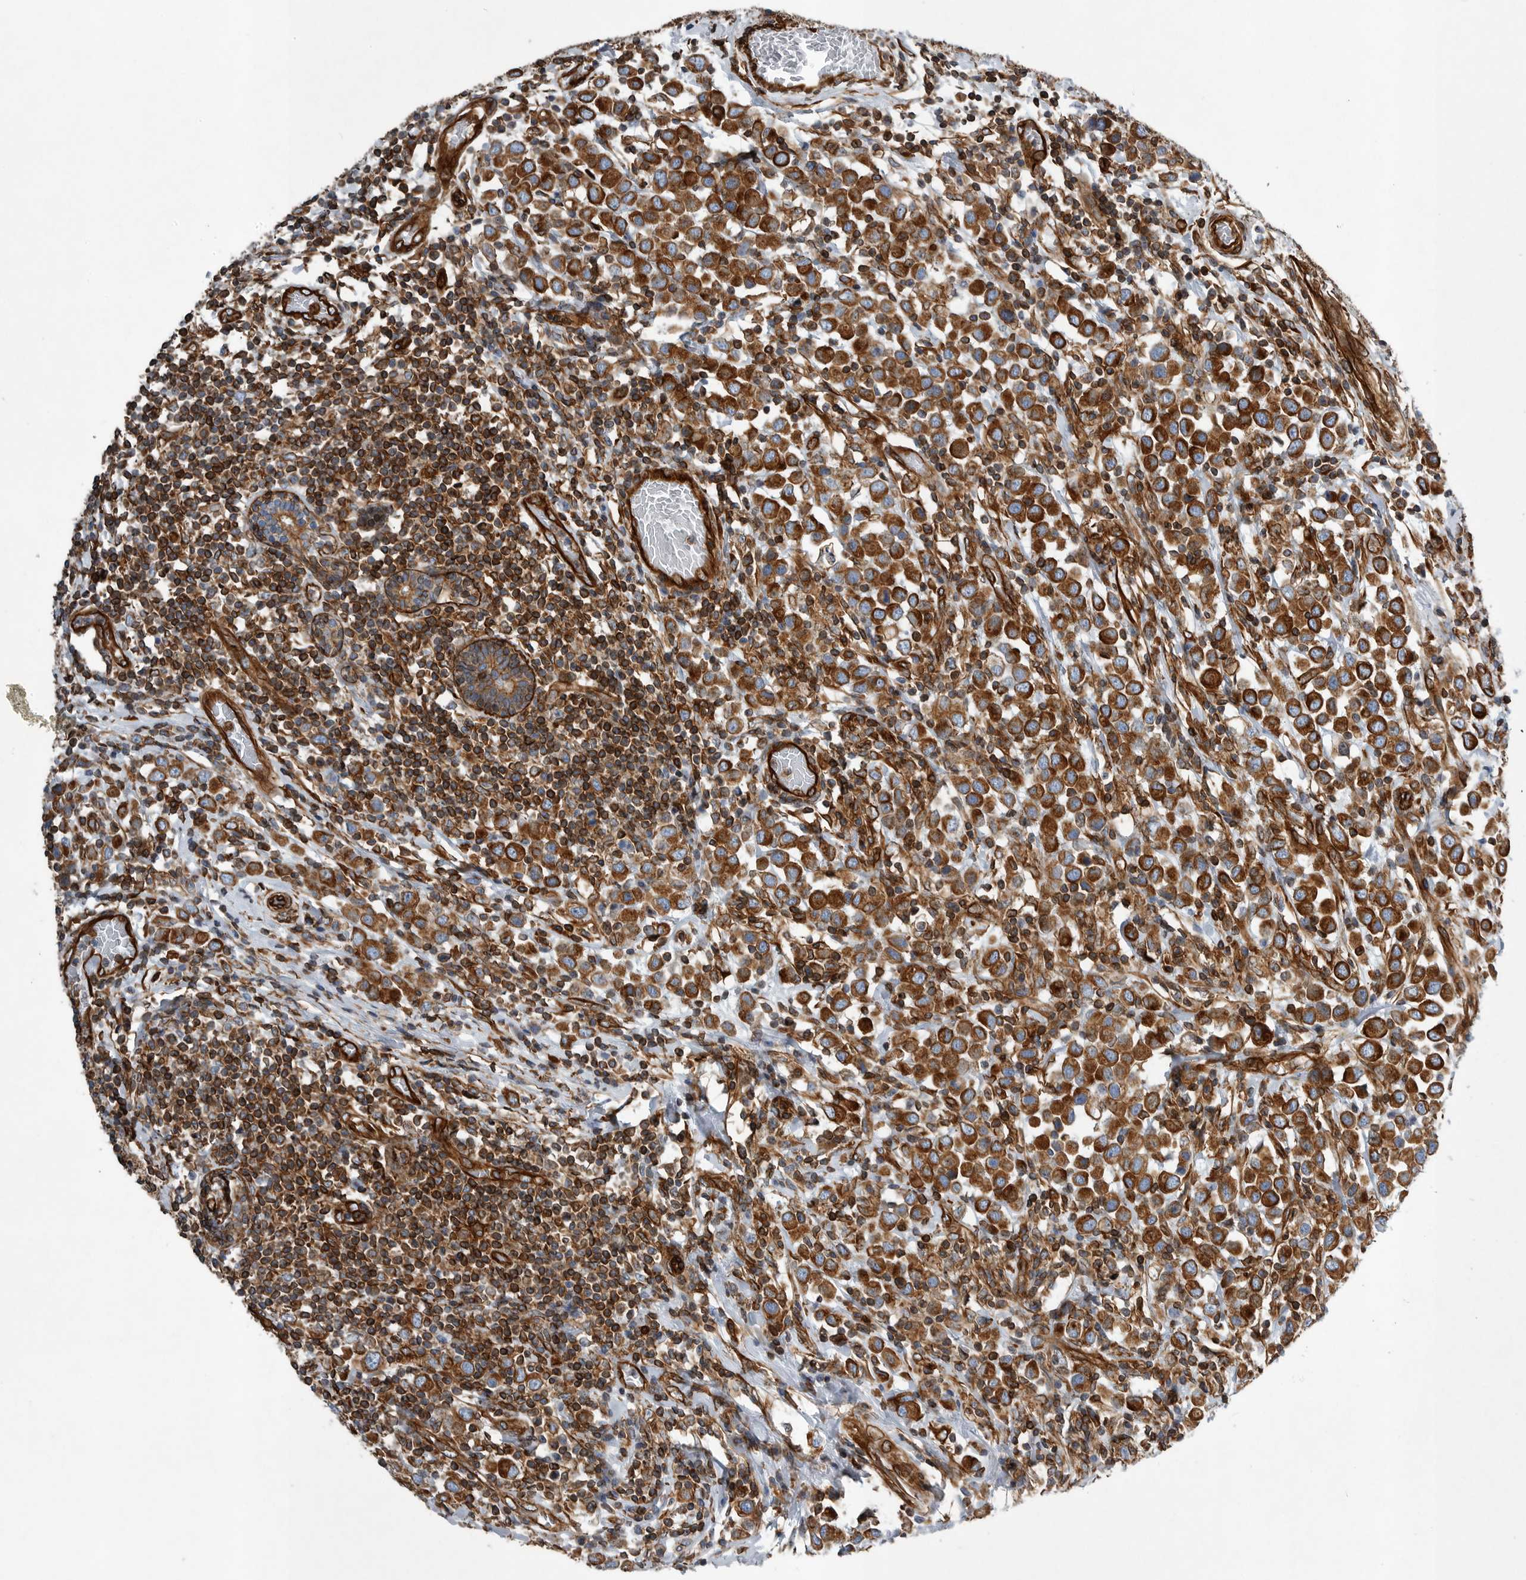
{"staining": {"intensity": "strong", "quantity": ">75%", "location": "cytoplasmic/membranous"}, "tissue": "breast cancer", "cell_type": "Tumor cells", "image_type": "cancer", "snomed": [{"axis": "morphology", "description": "Duct carcinoma"}, {"axis": "topography", "description": "Breast"}], "caption": "Breast cancer (invasive ductal carcinoma) stained for a protein (brown) displays strong cytoplasmic/membranous positive expression in approximately >75% of tumor cells.", "gene": "PLEC", "patient": {"sex": "female", "age": 61}}